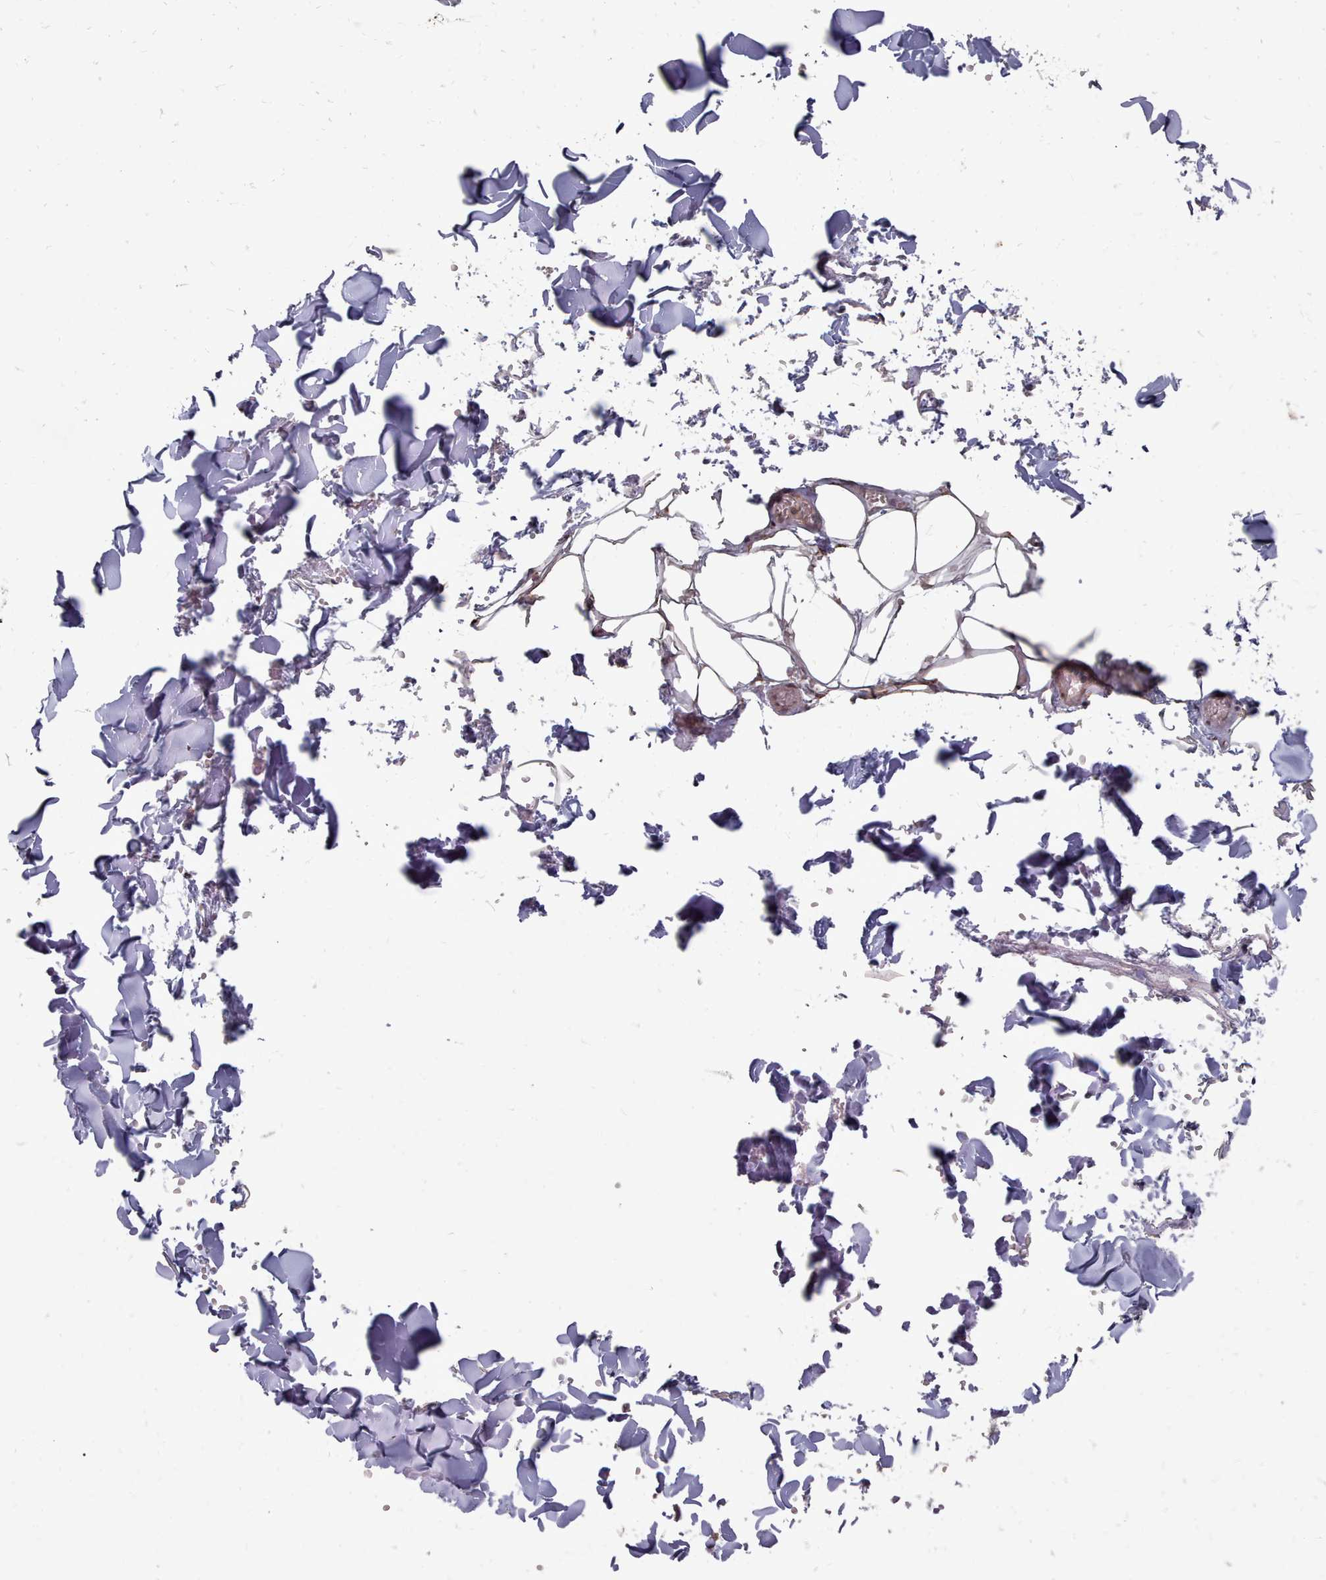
{"staining": {"intensity": "weak", "quantity": "25%-75%", "location": "cytoplasmic/membranous"}, "tissue": "adipose tissue", "cell_type": "Adipocytes", "image_type": "normal", "snomed": [{"axis": "morphology", "description": "Normal tissue, NOS"}, {"axis": "topography", "description": "Salivary gland"}, {"axis": "topography", "description": "Peripheral nerve tissue"}], "caption": "Adipocytes demonstrate weak cytoplasmic/membranous staining in approximately 25%-75% of cells in normal adipose tissue. (IHC, brightfield microscopy, high magnification).", "gene": "ACKR3", "patient": {"sex": "male", "age": 38}}